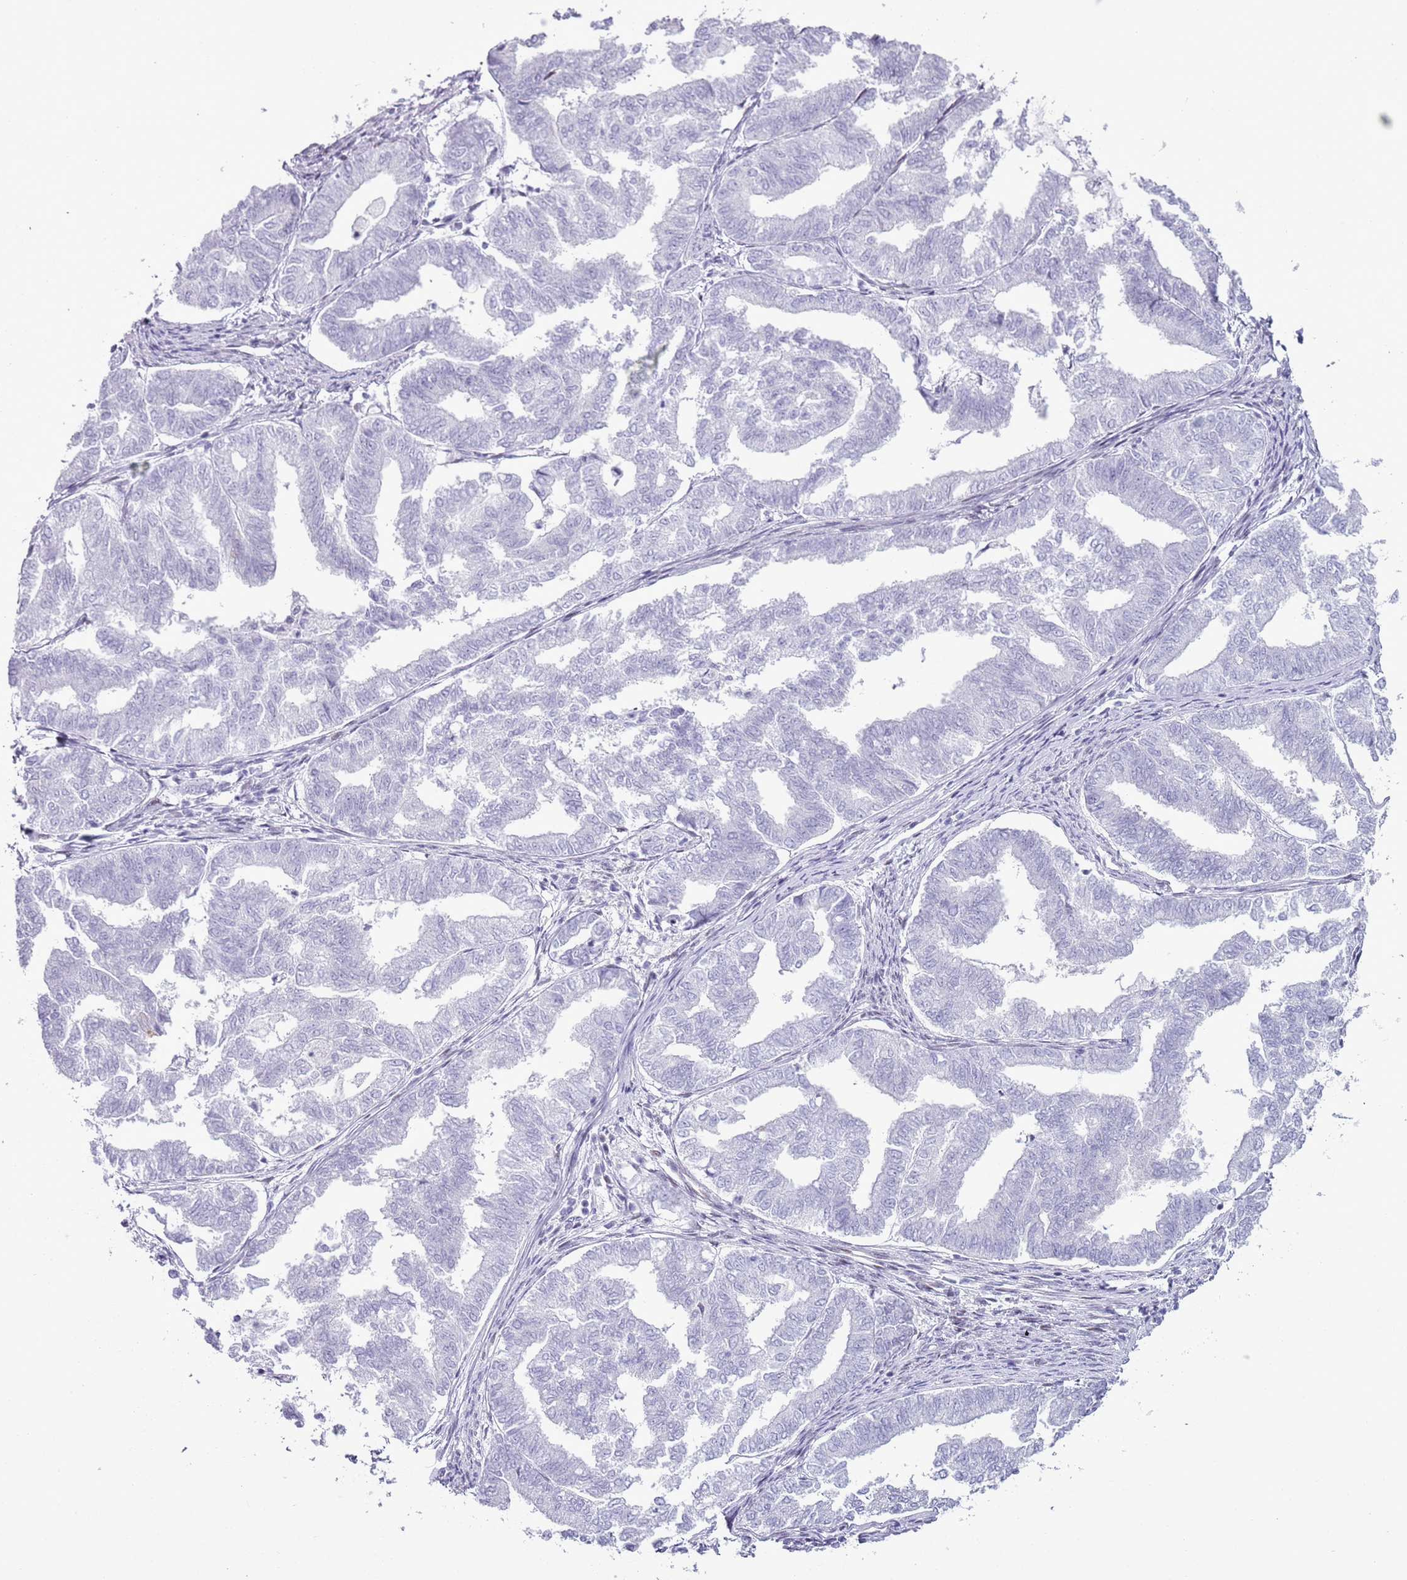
{"staining": {"intensity": "negative", "quantity": "none", "location": "none"}, "tissue": "endometrial cancer", "cell_type": "Tumor cells", "image_type": "cancer", "snomed": [{"axis": "morphology", "description": "Adenocarcinoma, NOS"}, {"axis": "topography", "description": "Endometrium"}], "caption": "Histopathology image shows no protein expression in tumor cells of adenocarcinoma (endometrial) tissue.", "gene": "ASIP", "patient": {"sex": "female", "age": 79}}